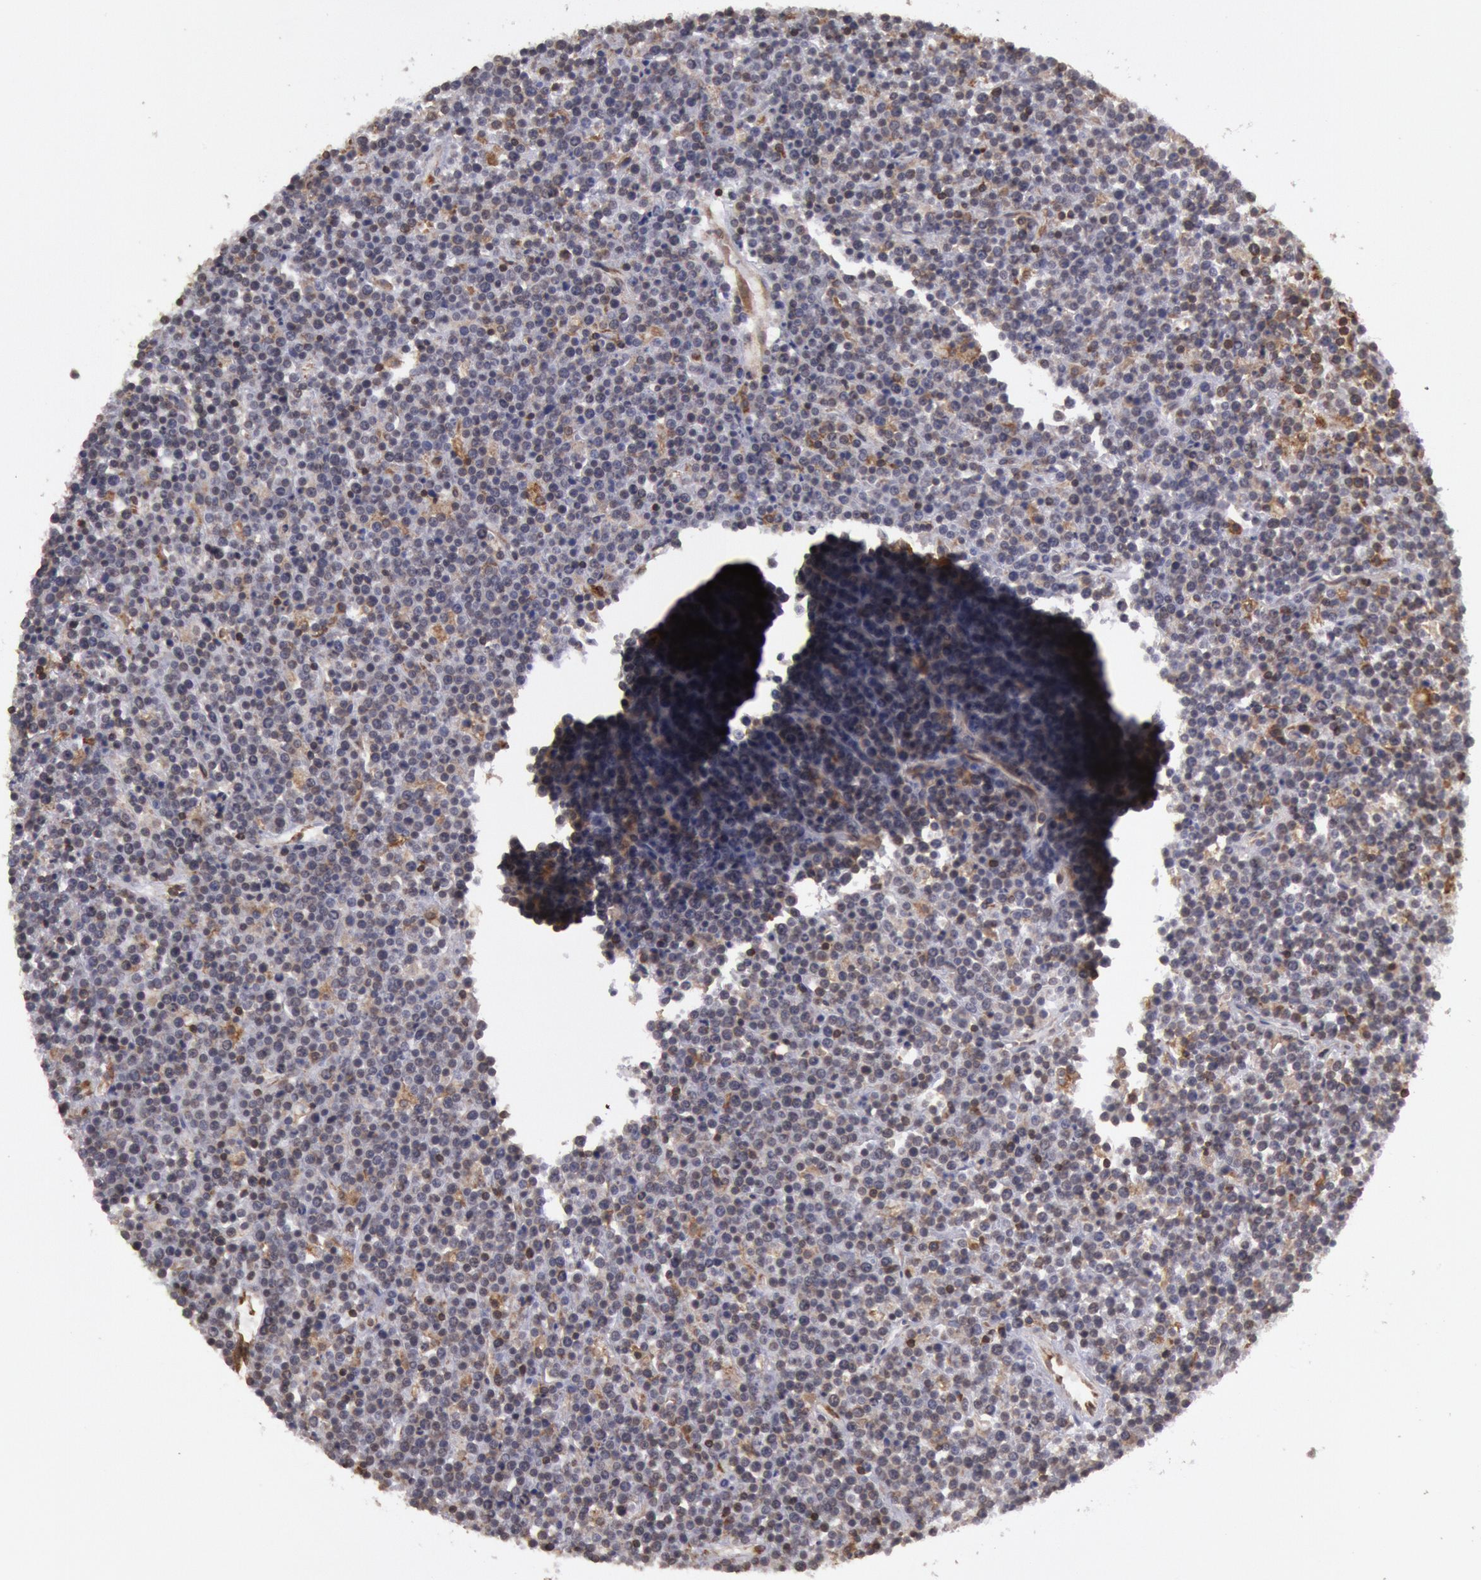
{"staining": {"intensity": "negative", "quantity": "none", "location": "none"}, "tissue": "lymphoma", "cell_type": "Tumor cells", "image_type": "cancer", "snomed": [{"axis": "morphology", "description": "Malignant lymphoma, non-Hodgkin's type, High grade"}, {"axis": "topography", "description": "Ovary"}], "caption": "Tumor cells show no significant positivity in malignant lymphoma, non-Hodgkin's type (high-grade).", "gene": "TAP2", "patient": {"sex": "female", "age": 56}}